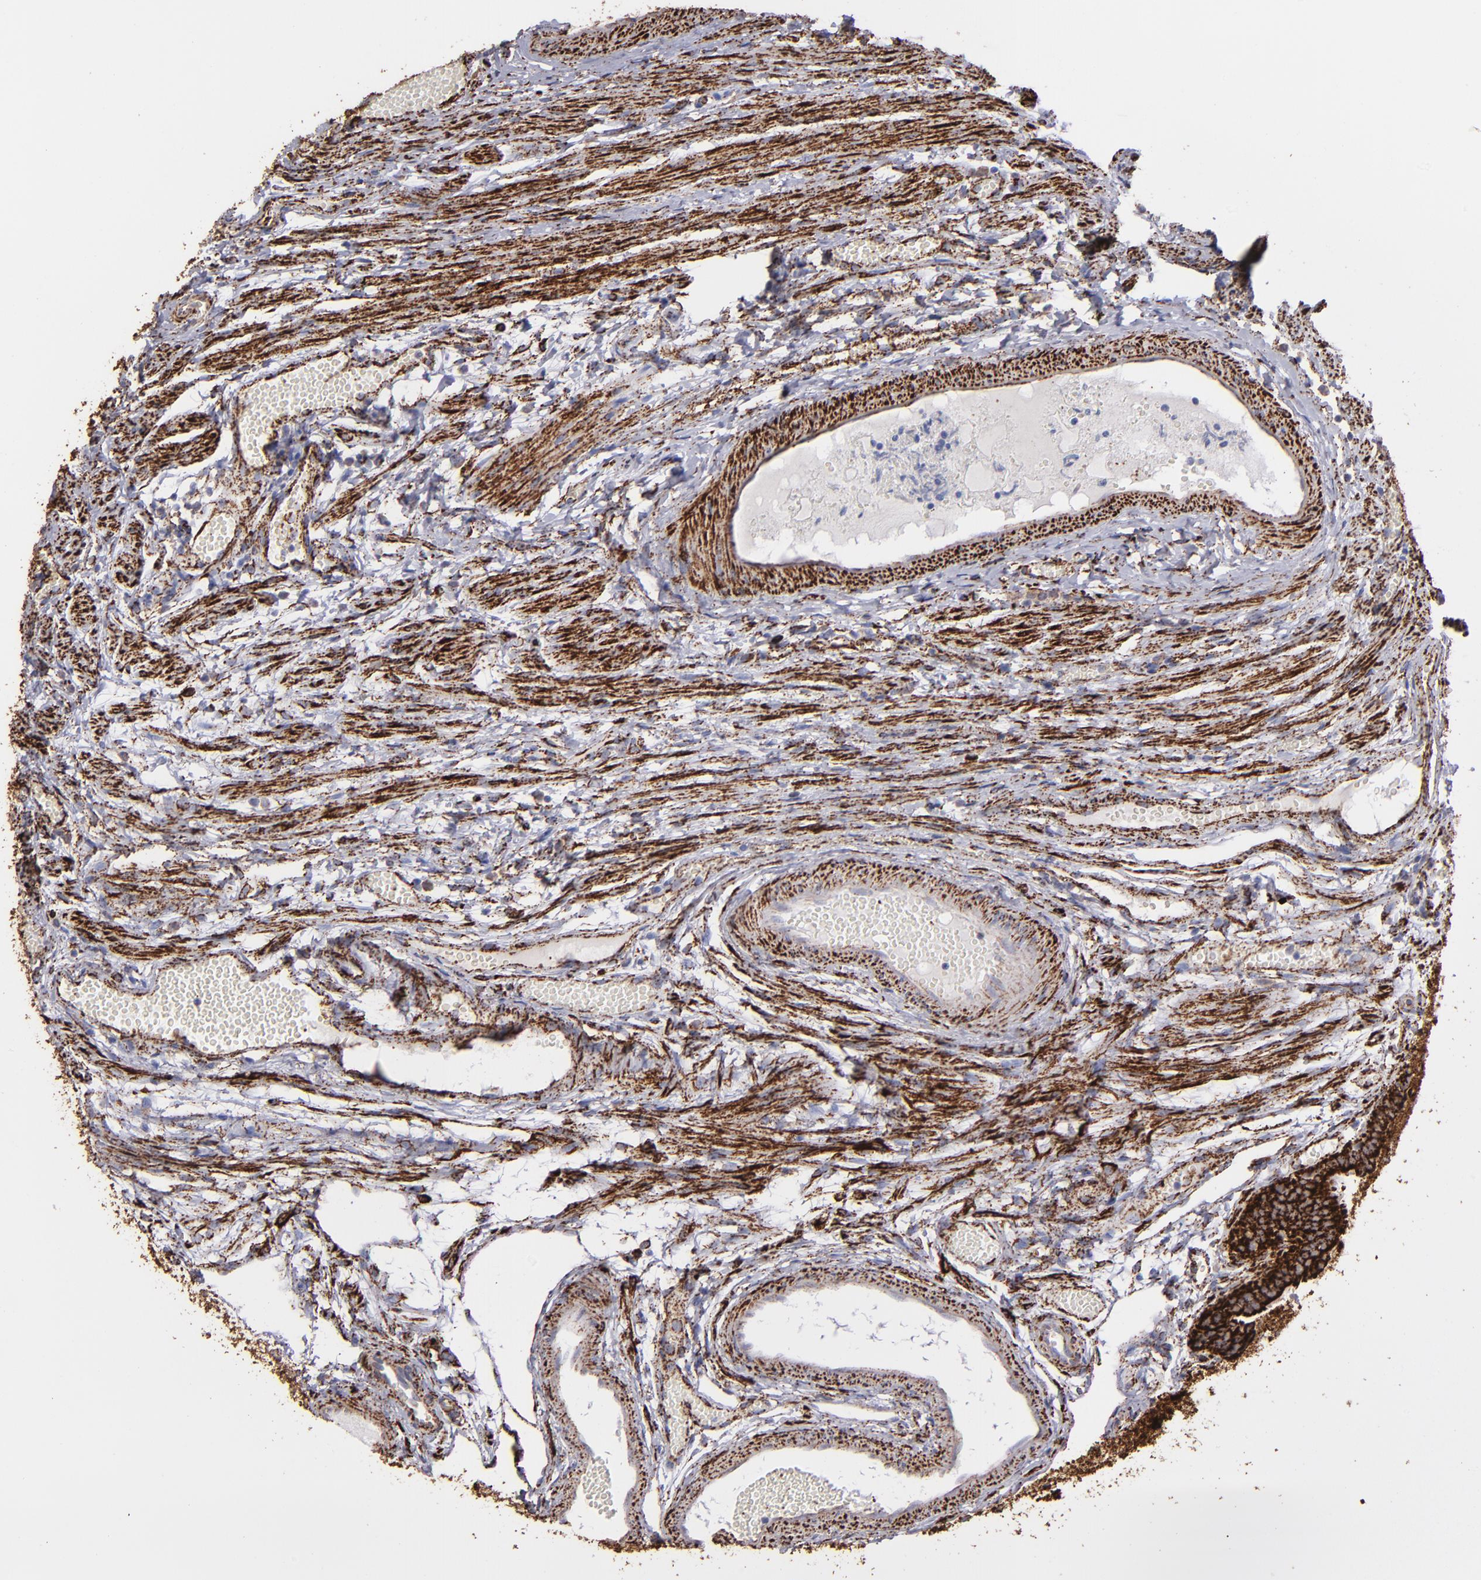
{"staining": {"intensity": "strong", "quantity": ">75%", "location": "cytoplasmic/membranous"}, "tissue": "fallopian tube", "cell_type": "Glandular cells", "image_type": "normal", "snomed": [{"axis": "morphology", "description": "Normal tissue, NOS"}, {"axis": "topography", "description": "Fallopian tube"}], "caption": "Glandular cells show high levels of strong cytoplasmic/membranous staining in approximately >75% of cells in normal fallopian tube. (brown staining indicates protein expression, while blue staining denotes nuclei).", "gene": "MAOB", "patient": {"sex": "female", "age": 29}}